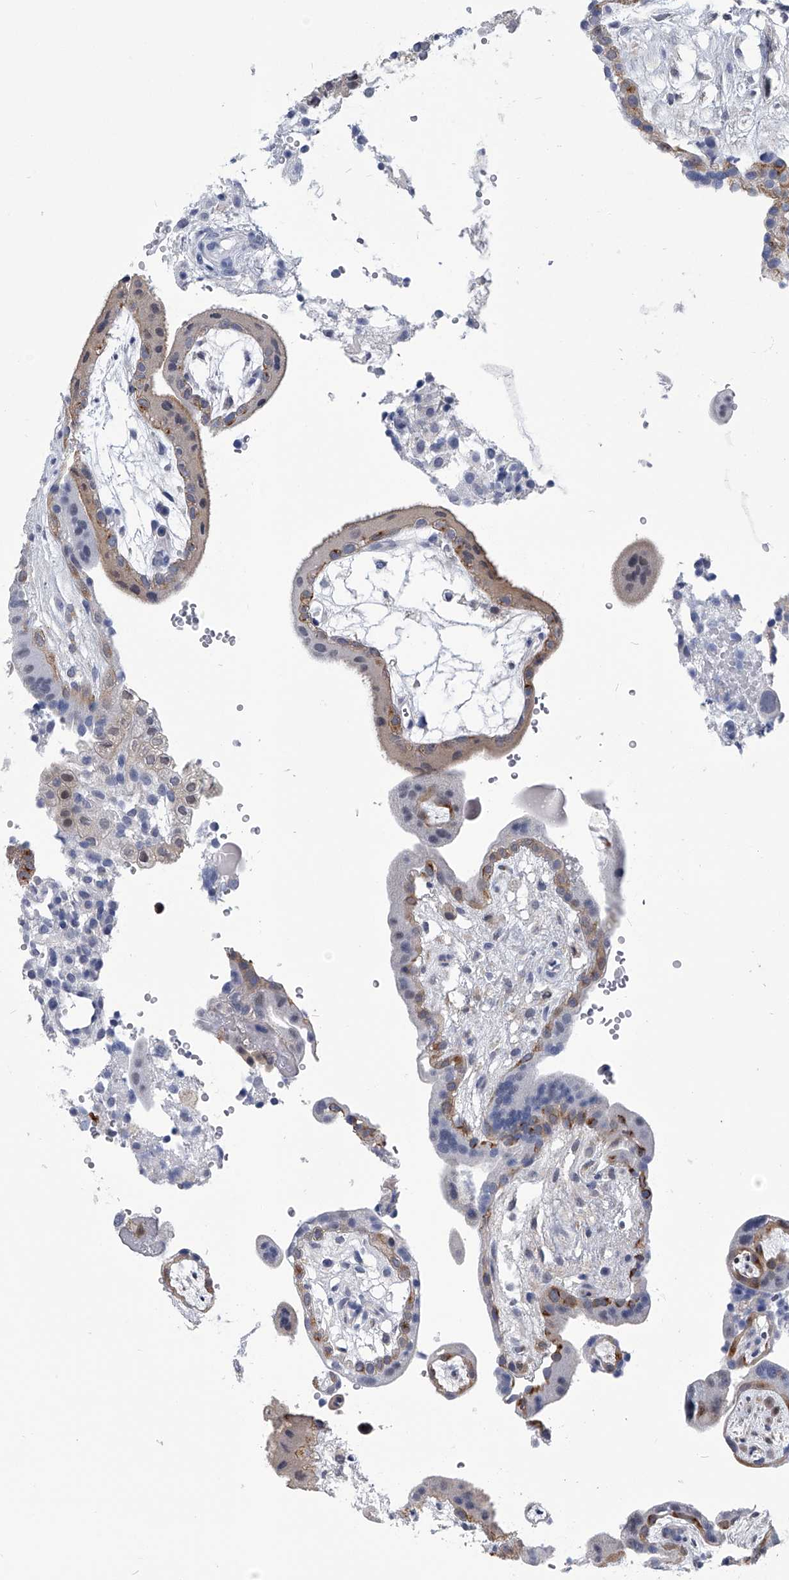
{"staining": {"intensity": "moderate", "quantity": "<25%", "location": "cytoplasmic/membranous"}, "tissue": "placenta", "cell_type": "Trophoblastic cells", "image_type": "normal", "snomed": [{"axis": "morphology", "description": "Normal tissue, NOS"}, {"axis": "topography", "description": "Placenta"}], "caption": "Moderate cytoplasmic/membranous expression for a protein is seen in about <25% of trophoblastic cells of unremarkable placenta using IHC.", "gene": "PDXK", "patient": {"sex": "female", "age": 18}}